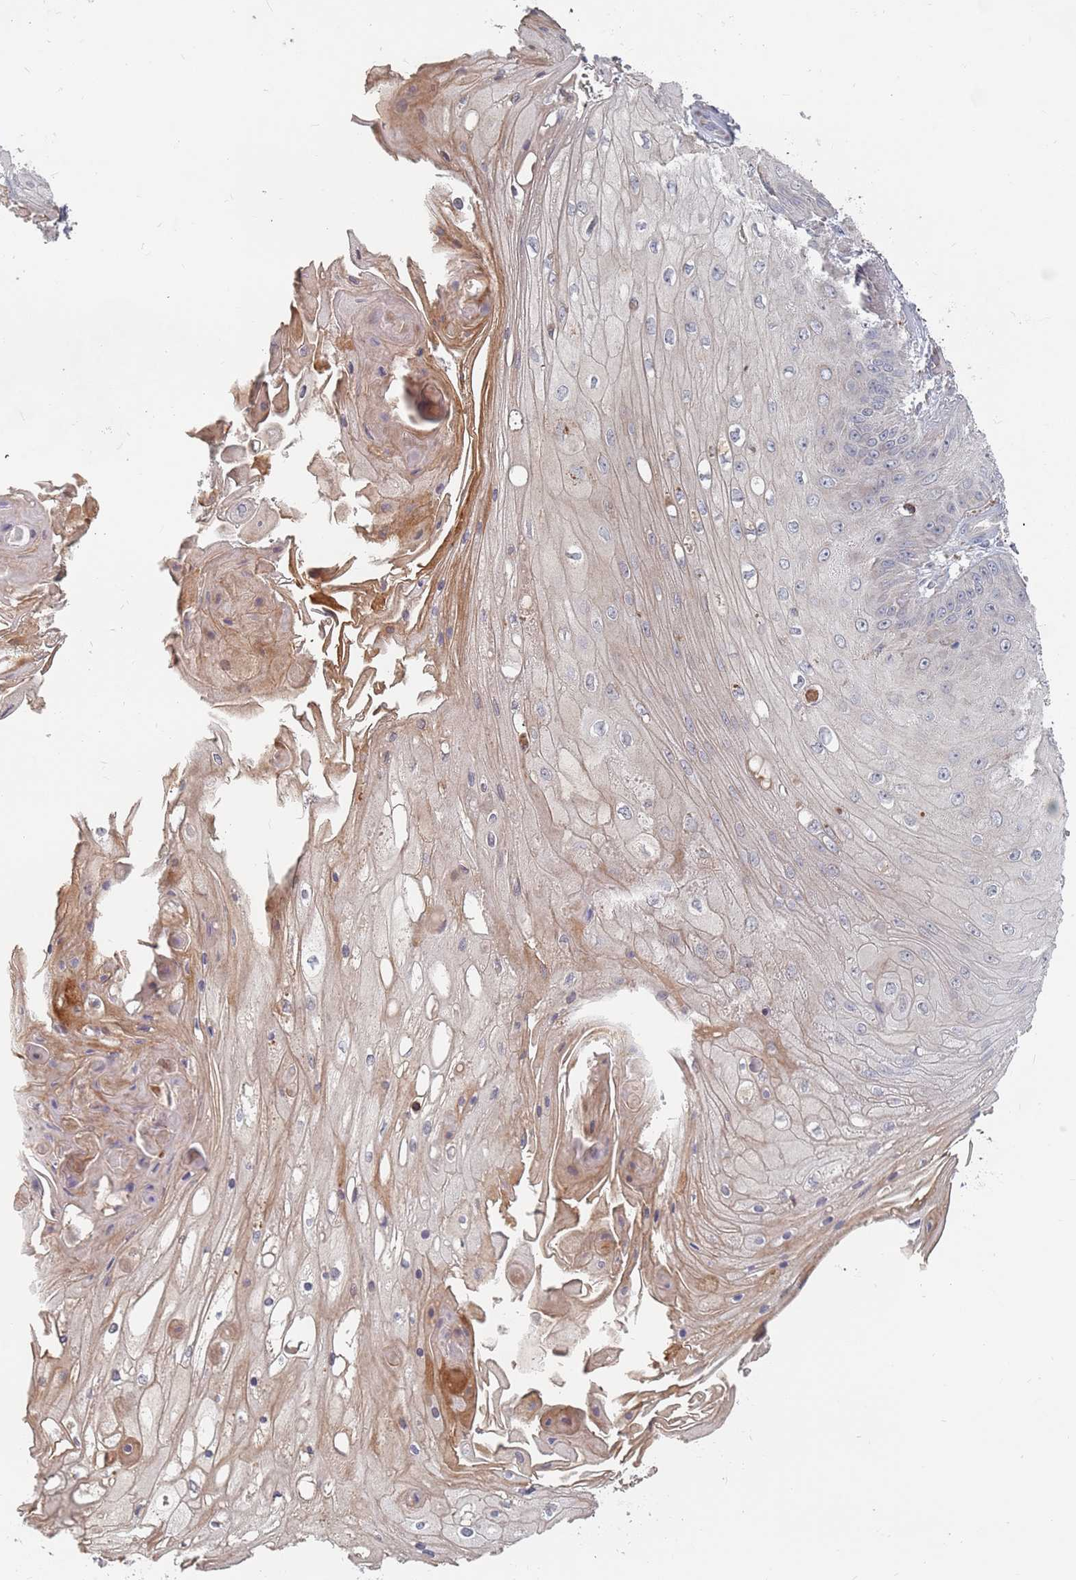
{"staining": {"intensity": "weak", "quantity": "<25%", "location": "cytoplasmic/membranous"}, "tissue": "skin cancer", "cell_type": "Tumor cells", "image_type": "cancer", "snomed": [{"axis": "morphology", "description": "Squamous cell carcinoma, NOS"}, {"axis": "topography", "description": "Skin"}], "caption": "High power microscopy photomicrograph of an IHC photomicrograph of skin squamous cell carcinoma, revealing no significant staining in tumor cells. (DAB (3,3'-diaminobenzidine) immunohistochemistry (IHC), high magnification).", "gene": "ADAL", "patient": {"sex": "male", "age": 70}}